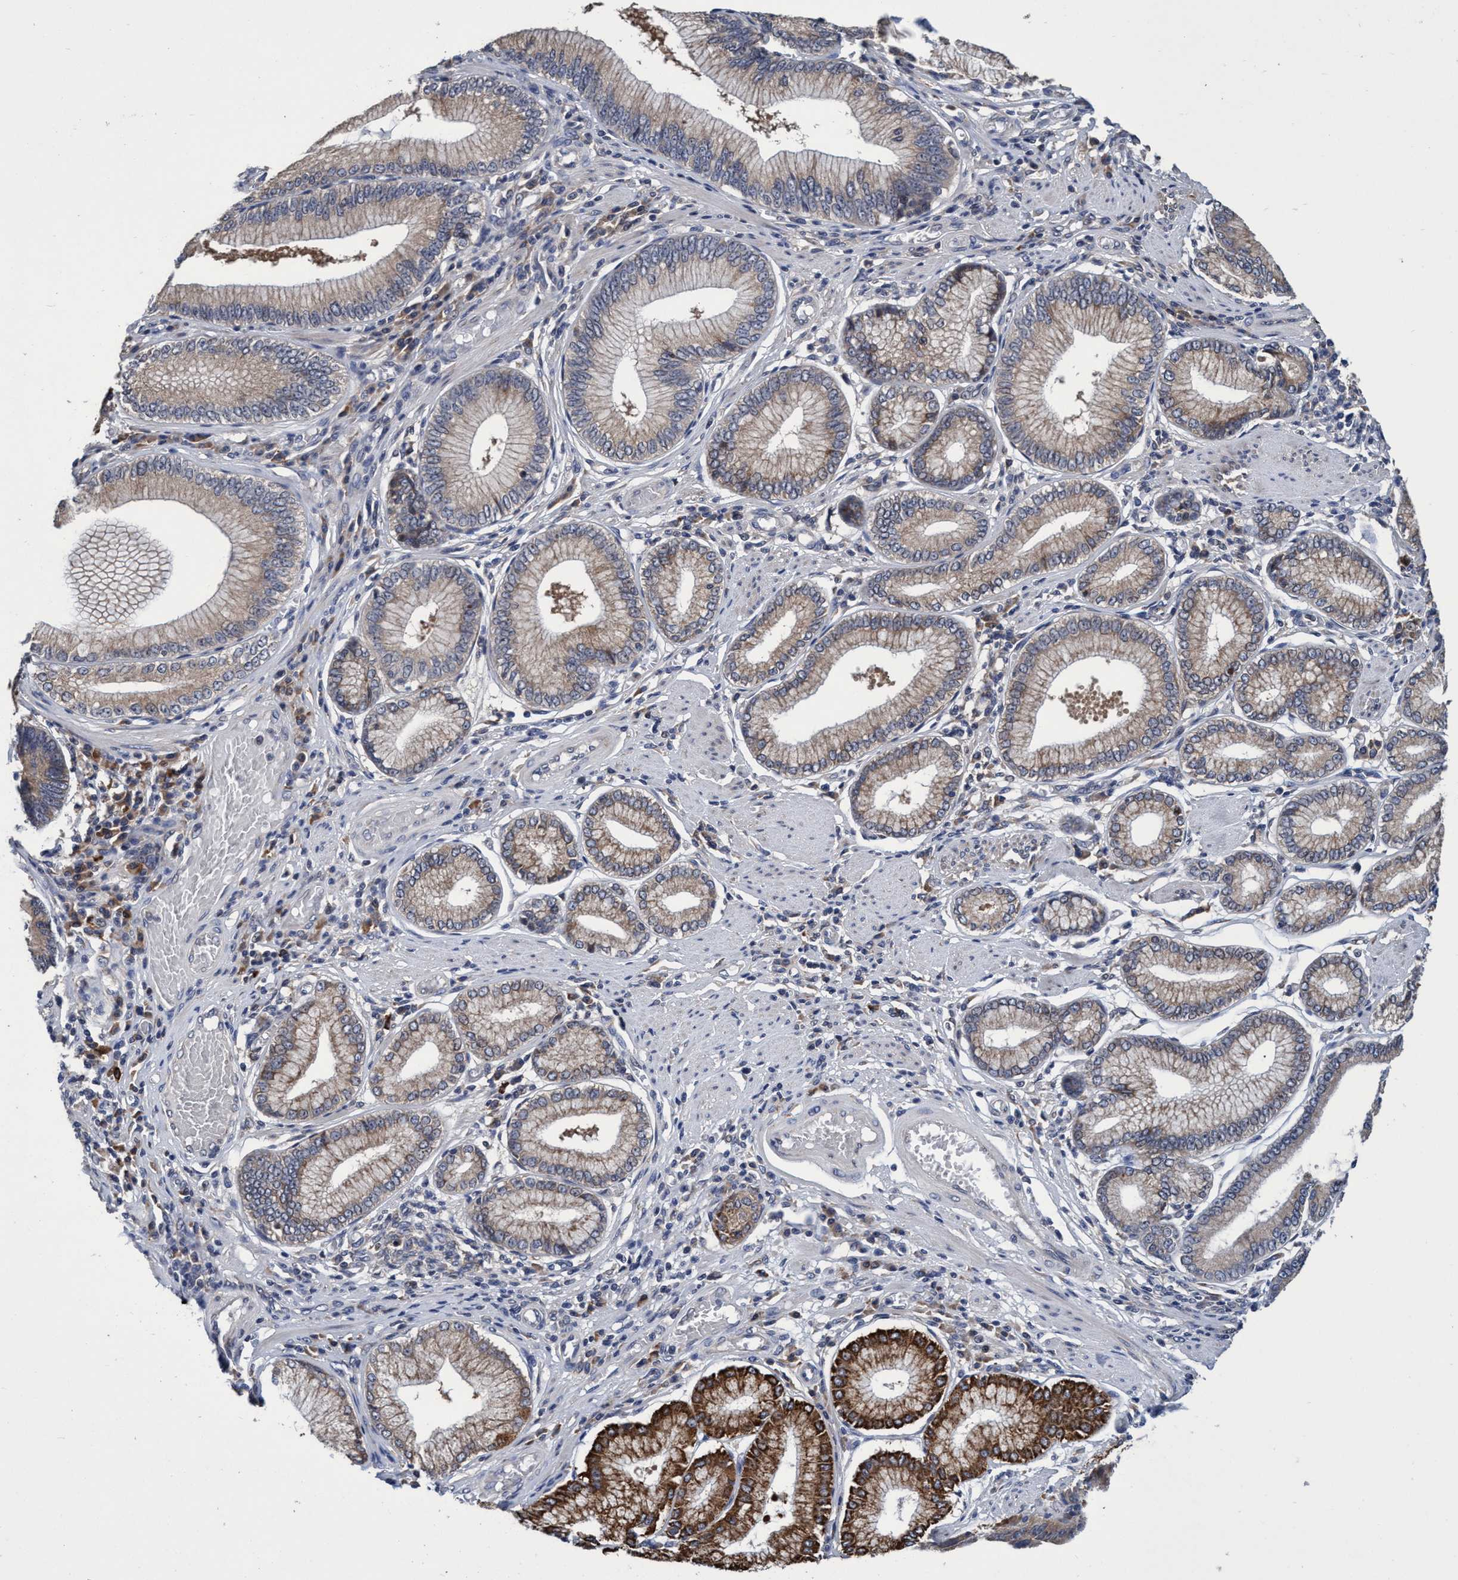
{"staining": {"intensity": "moderate", "quantity": "25%-75%", "location": "cytoplasmic/membranous"}, "tissue": "stomach cancer", "cell_type": "Tumor cells", "image_type": "cancer", "snomed": [{"axis": "morphology", "description": "Adenocarcinoma, NOS"}, {"axis": "topography", "description": "Stomach"}], "caption": "Approximately 25%-75% of tumor cells in human stomach cancer exhibit moderate cytoplasmic/membranous protein positivity as visualized by brown immunohistochemical staining.", "gene": "CALCOCO2", "patient": {"sex": "male", "age": 59}}